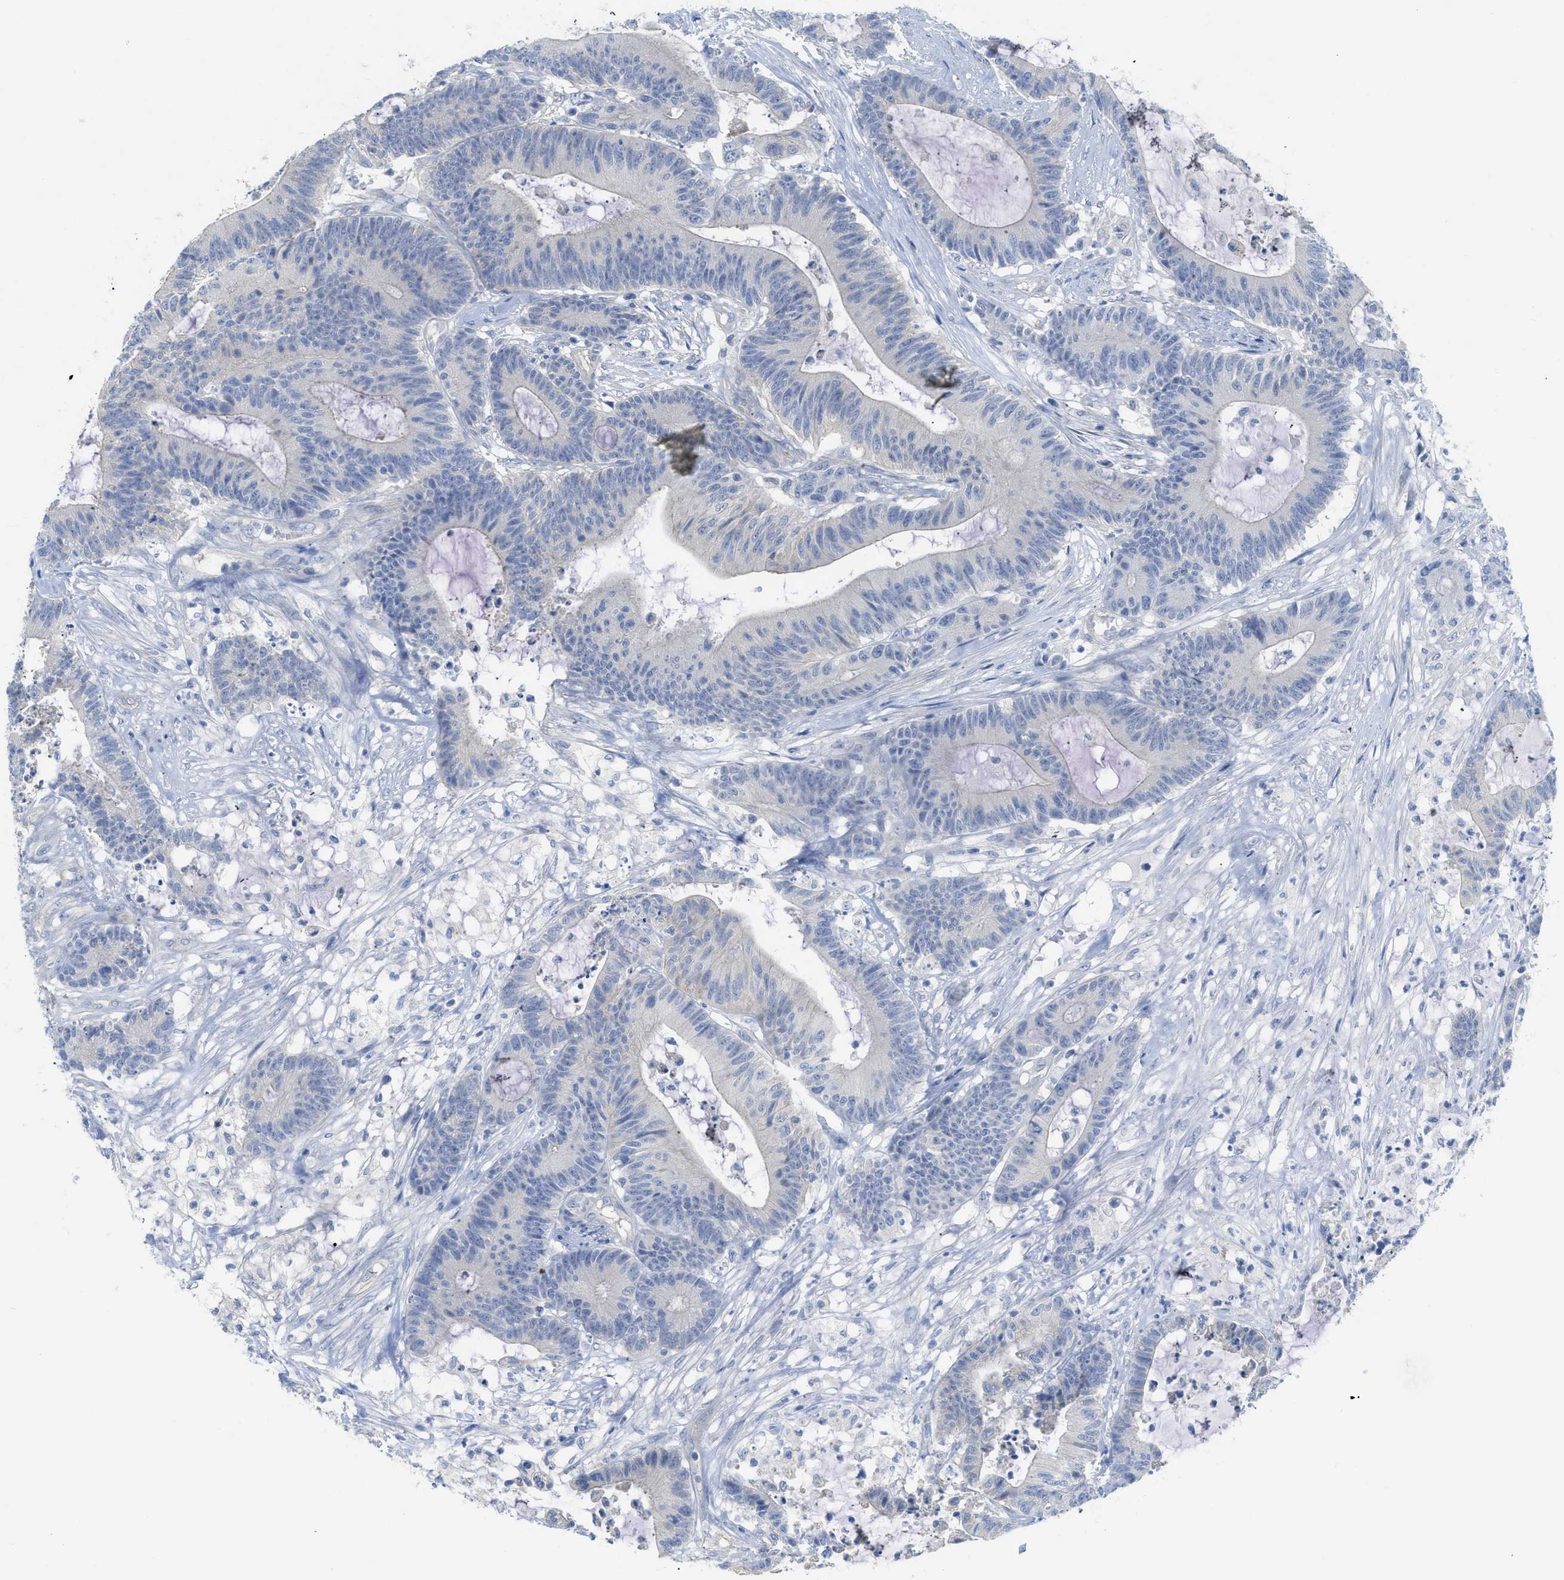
{"staining": {"intensity": "negative", "quantity": "none", "location": "none"}, "tissue": "colorectal cancer", "cell_type": "Tumor cells", "image_type": "cancer", "snomed": [{"axis": "morphology", "description": "Adenocarcinoma, NOS"}, {"axis": "topography", "description": "Colon"}], "caption": "Immunohistochemical staining of human colorectal adenocarcinoma shows no significant positivity in tumor cells. (DAB (3,3'-diaminobenzidine) immunohistochemistry, high magnification).", "gene": "MYL3", "patient": {"sex": "female", "age": 84}}